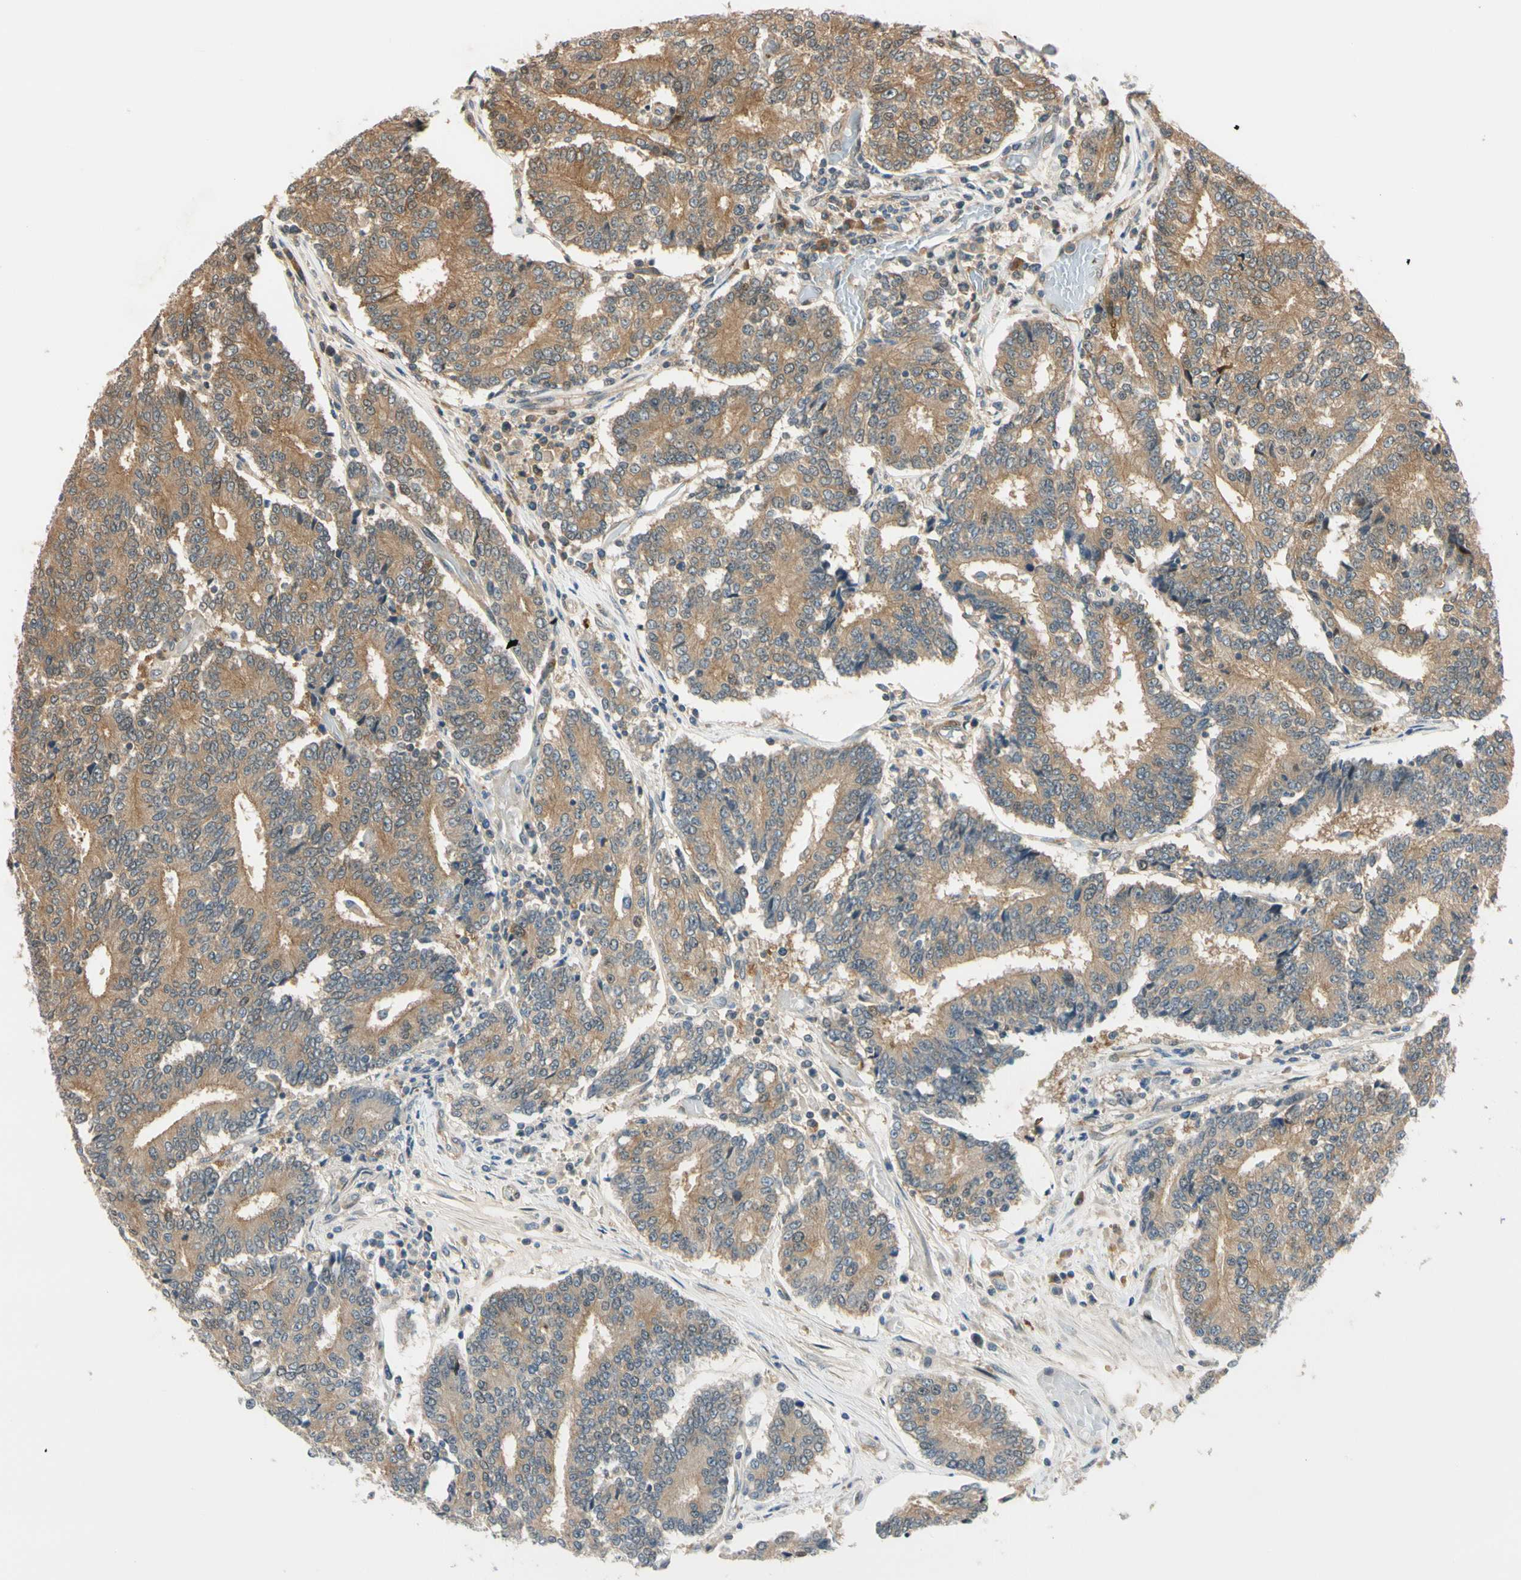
{"staining": {"intensity": "moderate", "quantity": ">75%", "location": "cytoplasmic/membranous"}, "tissue": "prostate cancer", "cell_type": "Tumor cells", "image_type": "cancer", "snomed": [{"axis": "morphology", "description": "Normal tissue, NOS"}, {"axis": "morphology", "description": "Adenocarcinoma, High grade"}, {"axis": "topography", "description": "Prostate"}, {"axis": "topography", "description": "Seminal veicle"}], "caption": "Prostate cancer (adenocarcinoma (high-grade)) tissue exhibits moderate cytoplasmic/membranous expression in approximately >75% of tumor cells, visualized by immunohistochemistry.", "gene": "RASGRF1", "patient": {"sex": "male", "age": 55}}